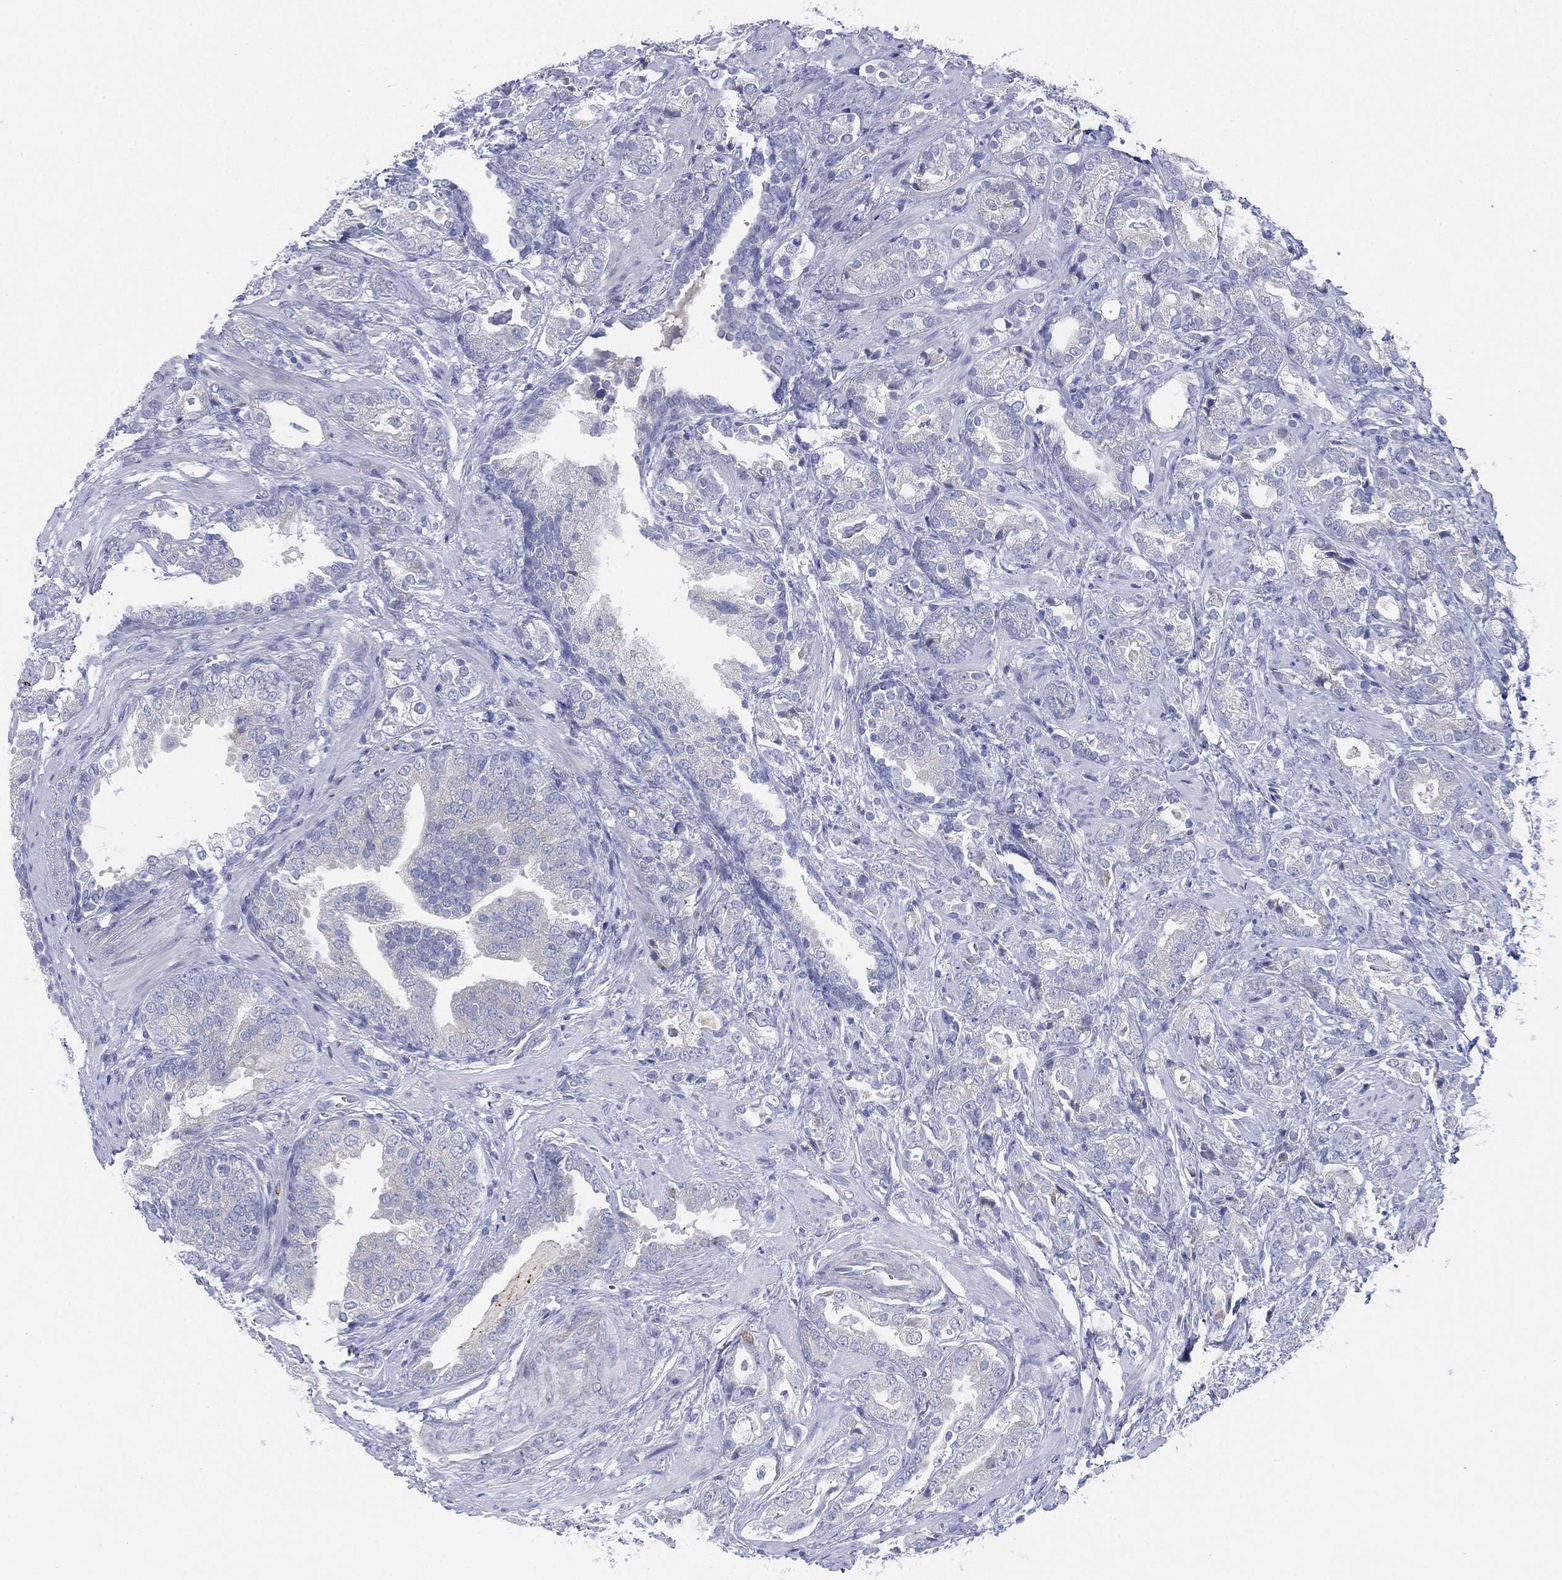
{"staining": {"intensity": "negative", "quantity": "none", "location": "none"}, "tissue": "prostate cancer", "cell_type": "Tumor cells", "image_type": "cancer", "snomed": [{"axis": "morphology", "description": "Adenocarcinoma, NOS"}, {"axis": "topography", "description": "Prostate"}], "caption": "A histopathology image of human prostate cancer (adenocarcinoma) is negative for staining in tumor cells.", "gene": "ADAD2", "patient": {"sex": "male", "age": 57}}